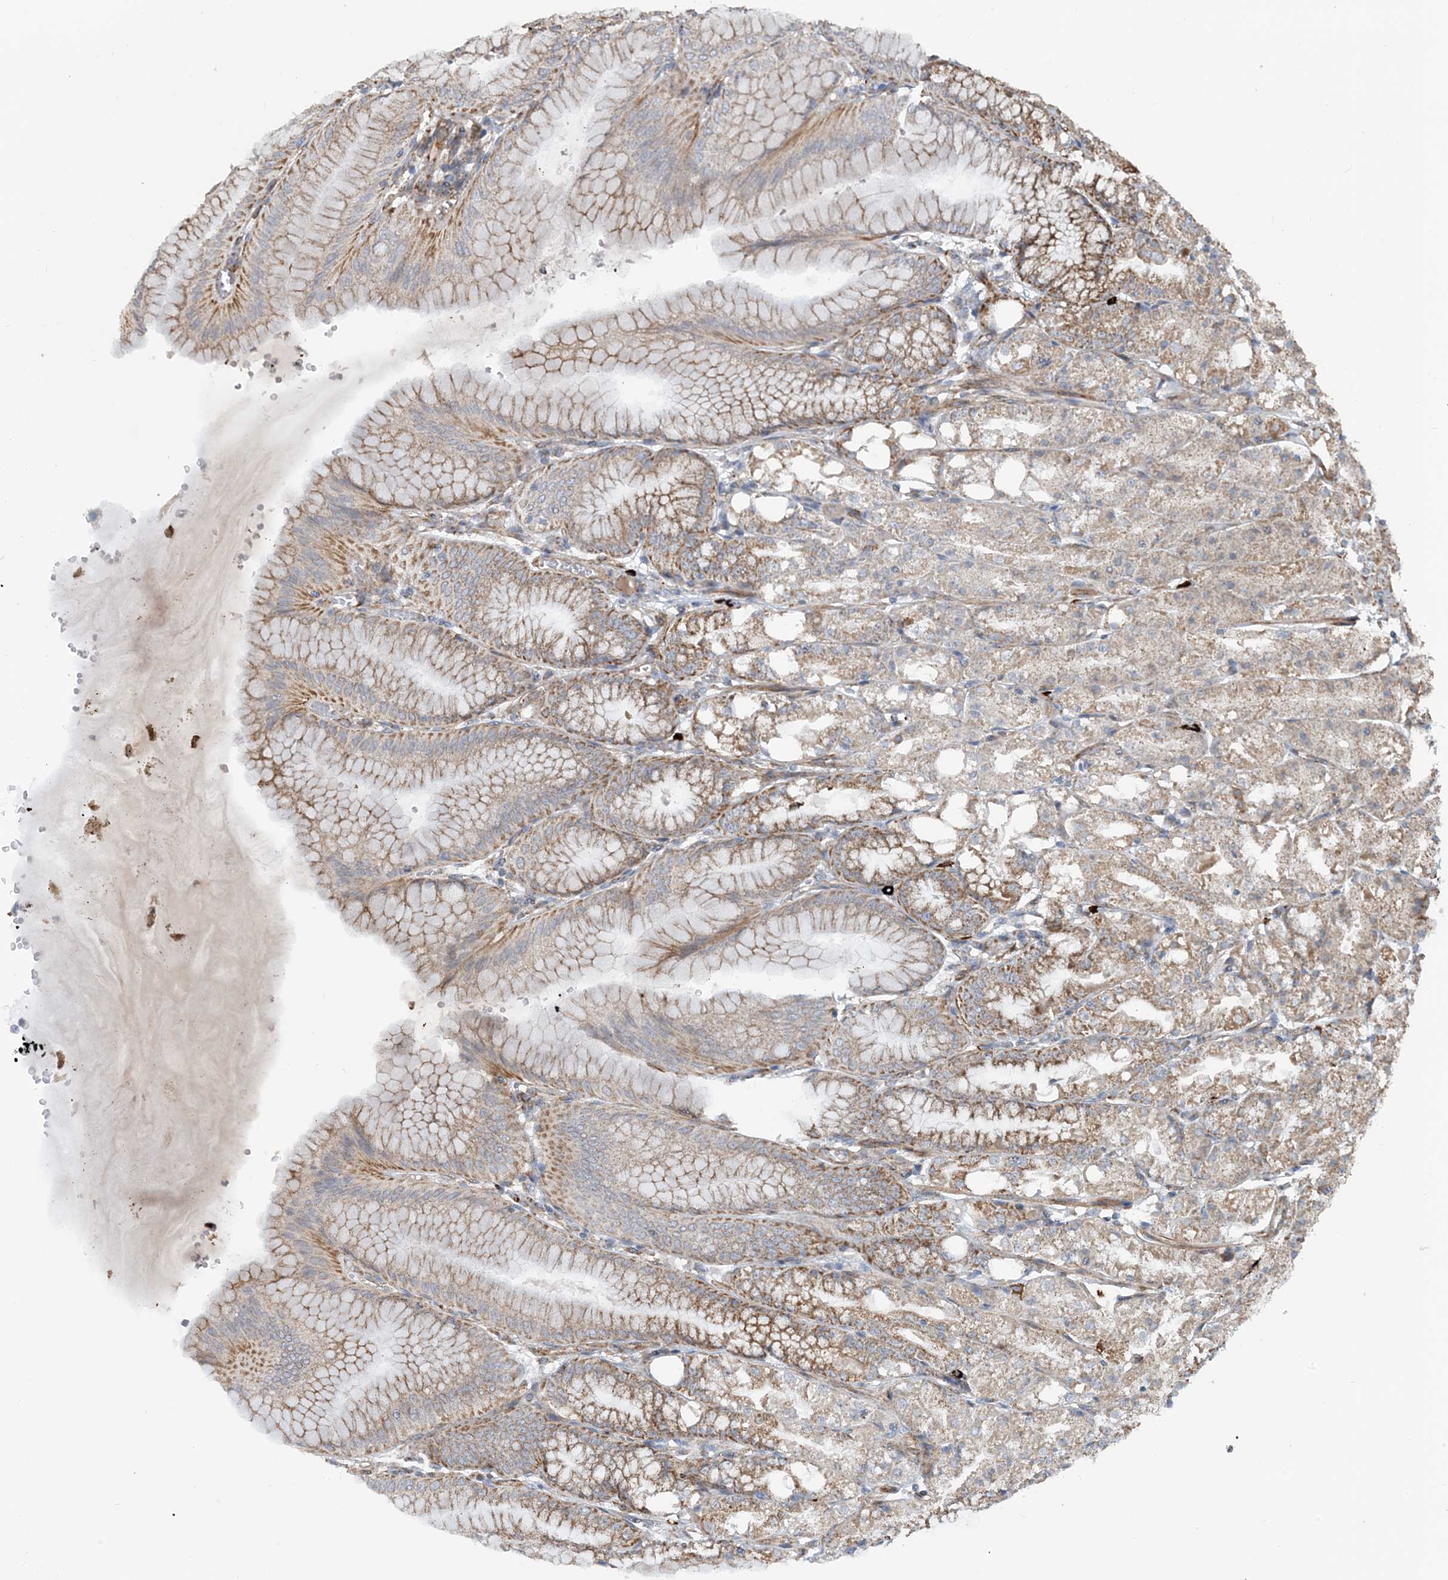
{"staining": {"intensity": "moderate", "quantity": ">75%", "location": "cytoplasmic/membranous"}, "tissue": "stomach", "cell_type": "Glandular cells", "image_type": "normal", "snomed": [{"axis": "morphology", "description": "Normal tissue, NOS"}, {"axis": "topography", "description": "Stomach, lower"}], "caption": "A brown stain shows moderate cytoplasmic/membranous expression of a protein in glandular cells of unremarkable human stomach. Nuclei are stained in blue.", "gene": "PCDHGA1", "patient": {"sex": "male", "age": 71}}